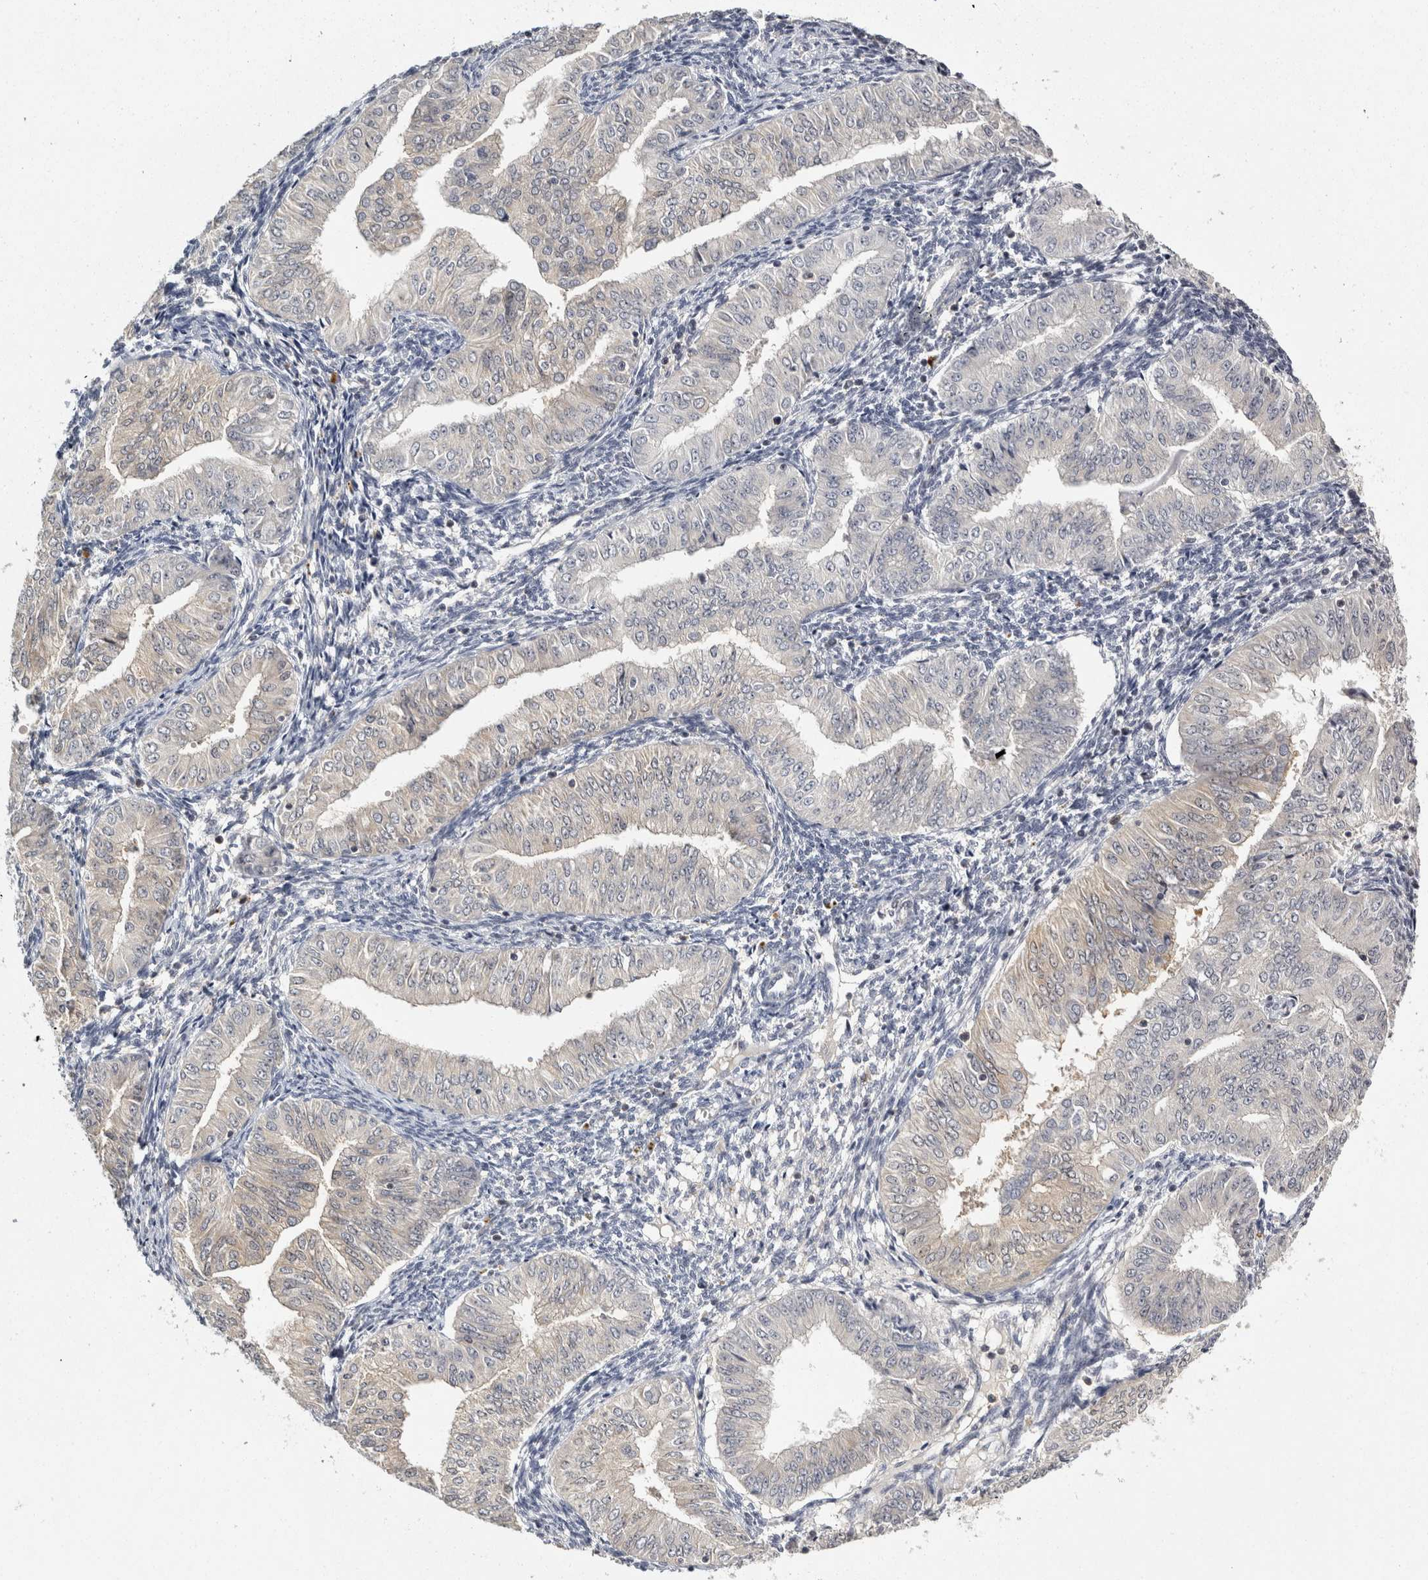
{"staining": {"intensity": "negative", "quantity": "none", "location": "none"}, "tissue": "endometrial cancer", "cell_type": "Tumor cells", "image_type": "cancer", "snomed": [{"axis": "morphology", "description": "Normal tissue, NOS"}, {"axis": "morphology", "description": "Adenocarcinoma, NOS"}, {"axis": "topography", "description": "Endometrium"}], "caption": "Image shows no significant protein expression in tumor cells of endometrial cancer (adenocarcinoma). Brightfield microscopy of IHC stained with DAB (brown) and hematoxylin (blue), captured at high magnification.", "gene": "ACAT2", "patient": {"sex": "female", "age": 53}}